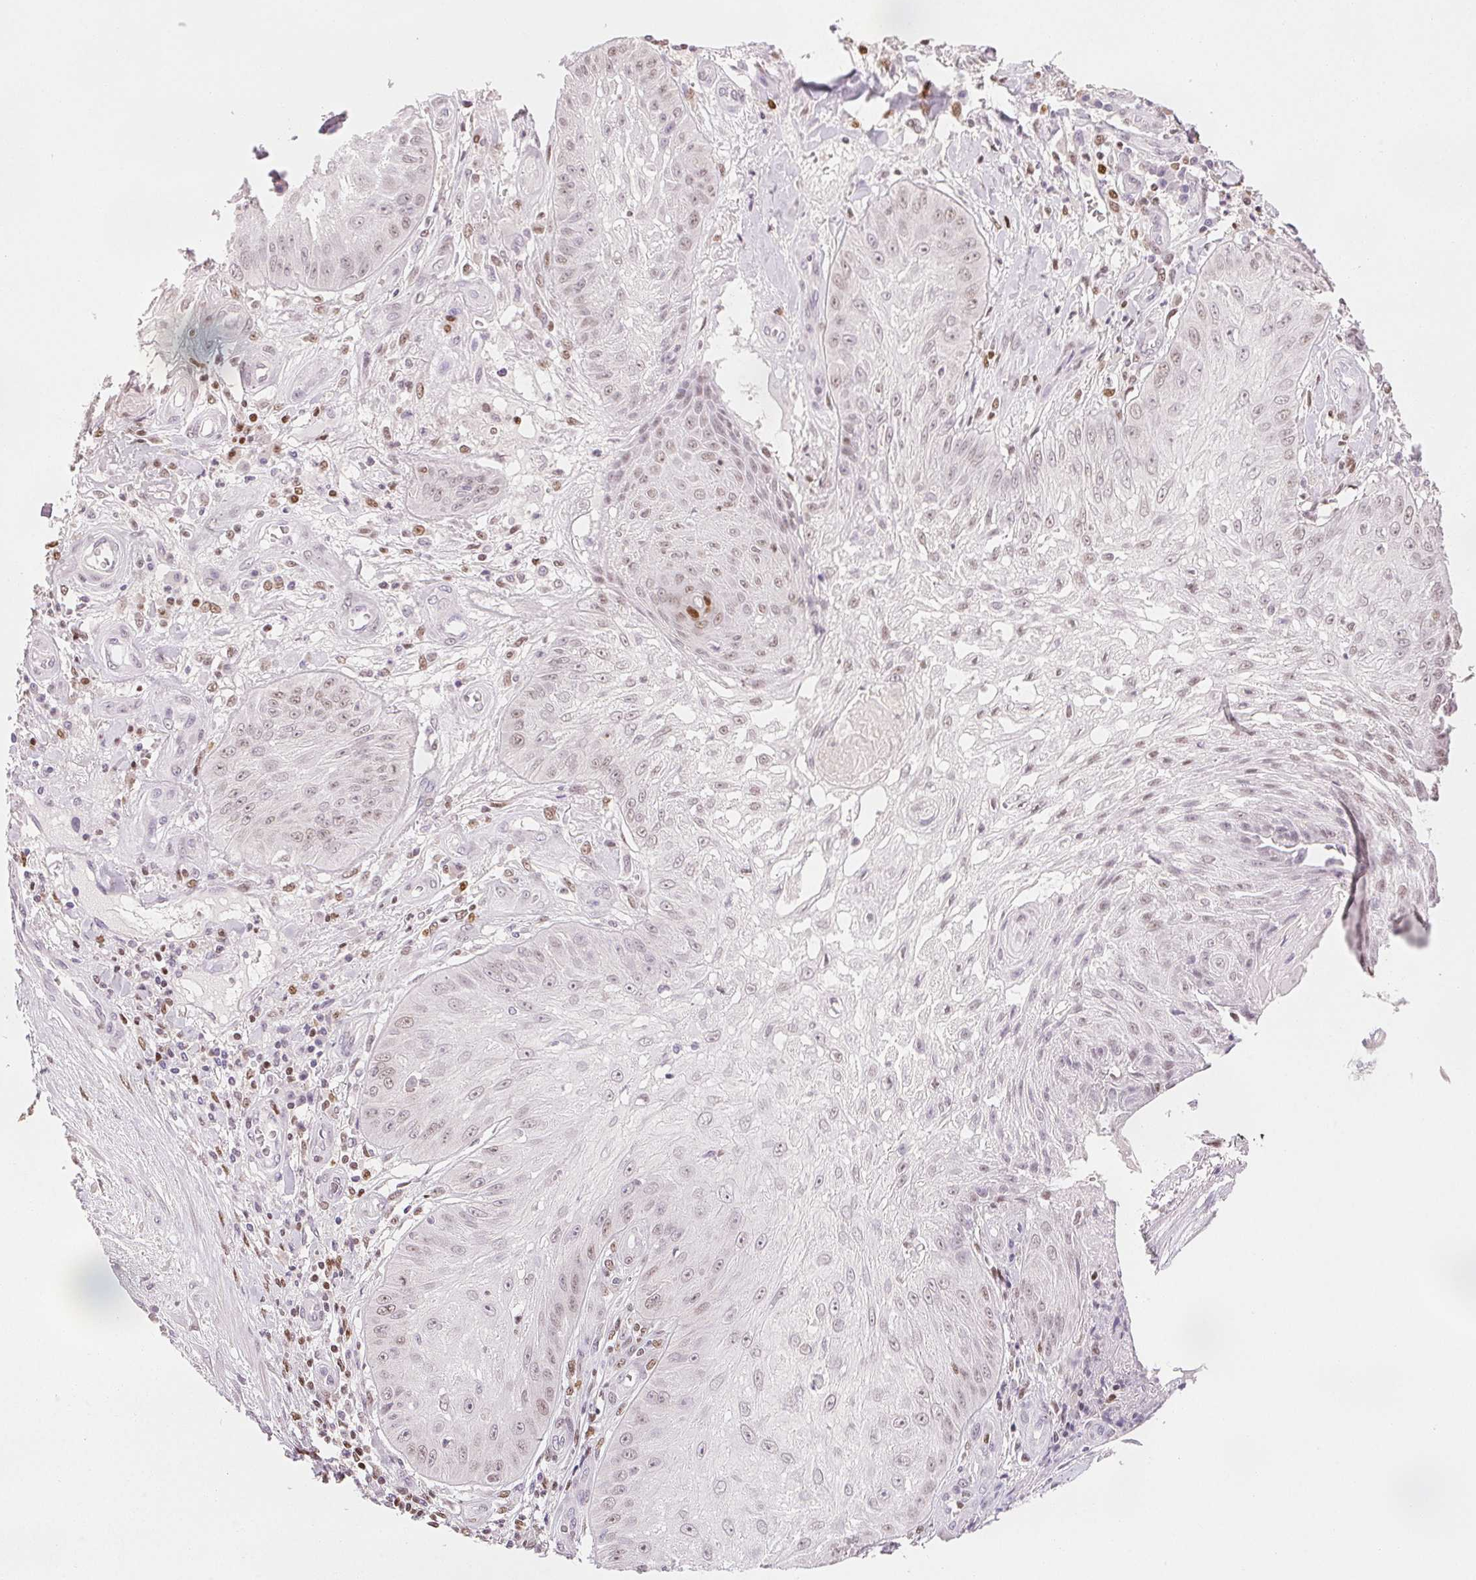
{"staining": {"intensity": "negative", "quantity": "none", "location": "none"}, "tissue": "skin cancer", "cell_type": "Tumor cells", "image_type": "cancer", "snomed": [{"axis": "morphology", "description": "Squamous cell carcinoma, NOS"}, {"axis": "topography", "description": "Skin"}], "caption": "There is no significant staining in tumor cells of skin squamous cell carcinoma.", "gene": "RUNX2", "patient": {"sex": "male", "age": 70}}